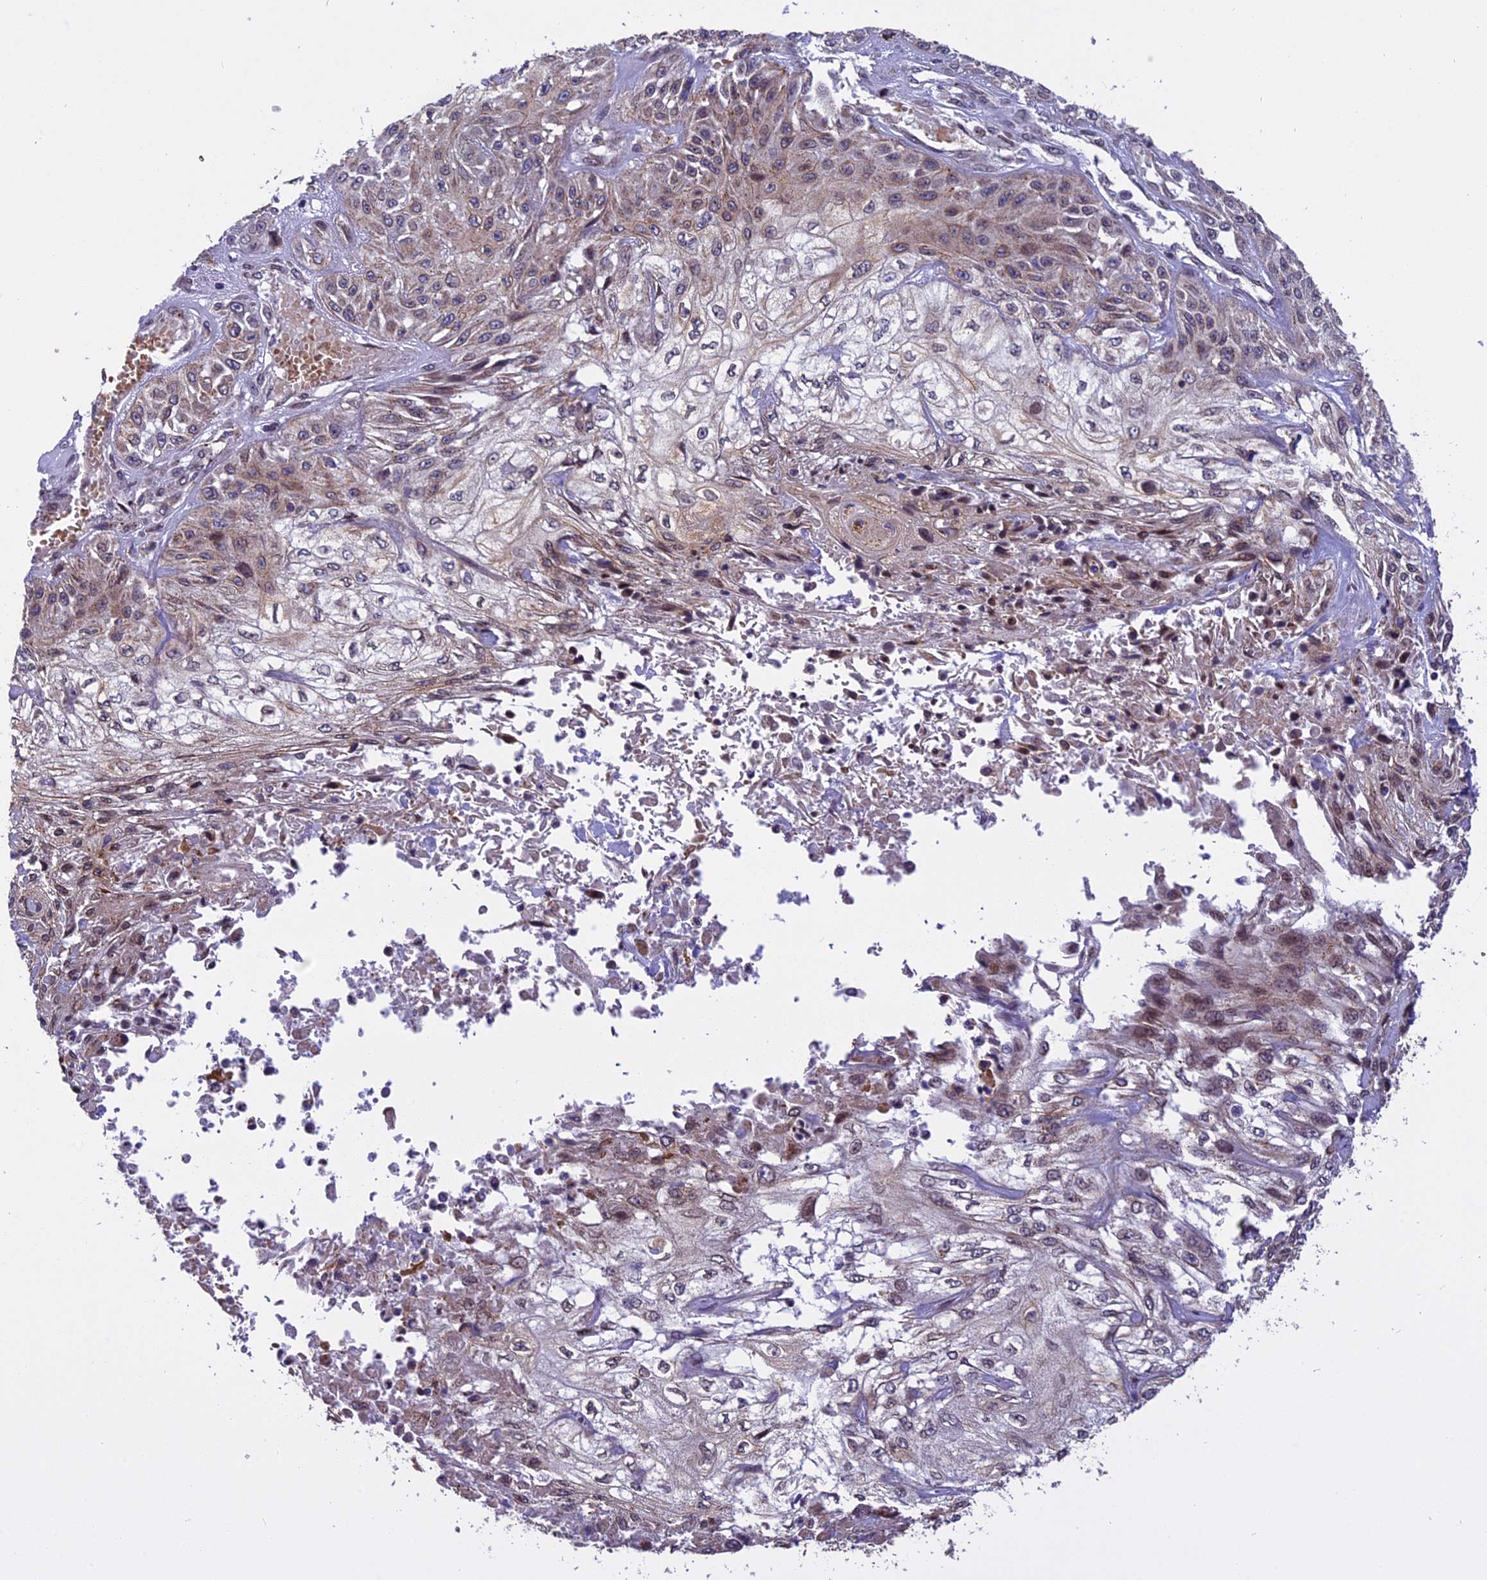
{"staining": {"intensity": "weak", "quantity": "25%-75%", "location": "cytoplasmic/membranous,nuclear"}, "tissue": "skin cancer", "cell_type": "Tumor cells", "image_type": "cancer", "snomed": [{"axis": "morphology", "description": "Squamous cell carcinoma, NOS"}, {"axis": "morphology", "description": "Squamous cell carcinoma, metastatic, NOS"}, {"axis": "topography", "description": "Skin"}, {"axis": "topography", "description": "Lymph node"}], "caption": "This image reveals skin cancer stained with immunohistochemistry (IHC) to label a protein in brown. The cytoplasmic/membranous and nuclear of tumor cells show weak positivity for the protein. Nuclei are counter-stained blue.", "gene": "CHMP2A", "patient": {"sex": "male", "age": 75}}